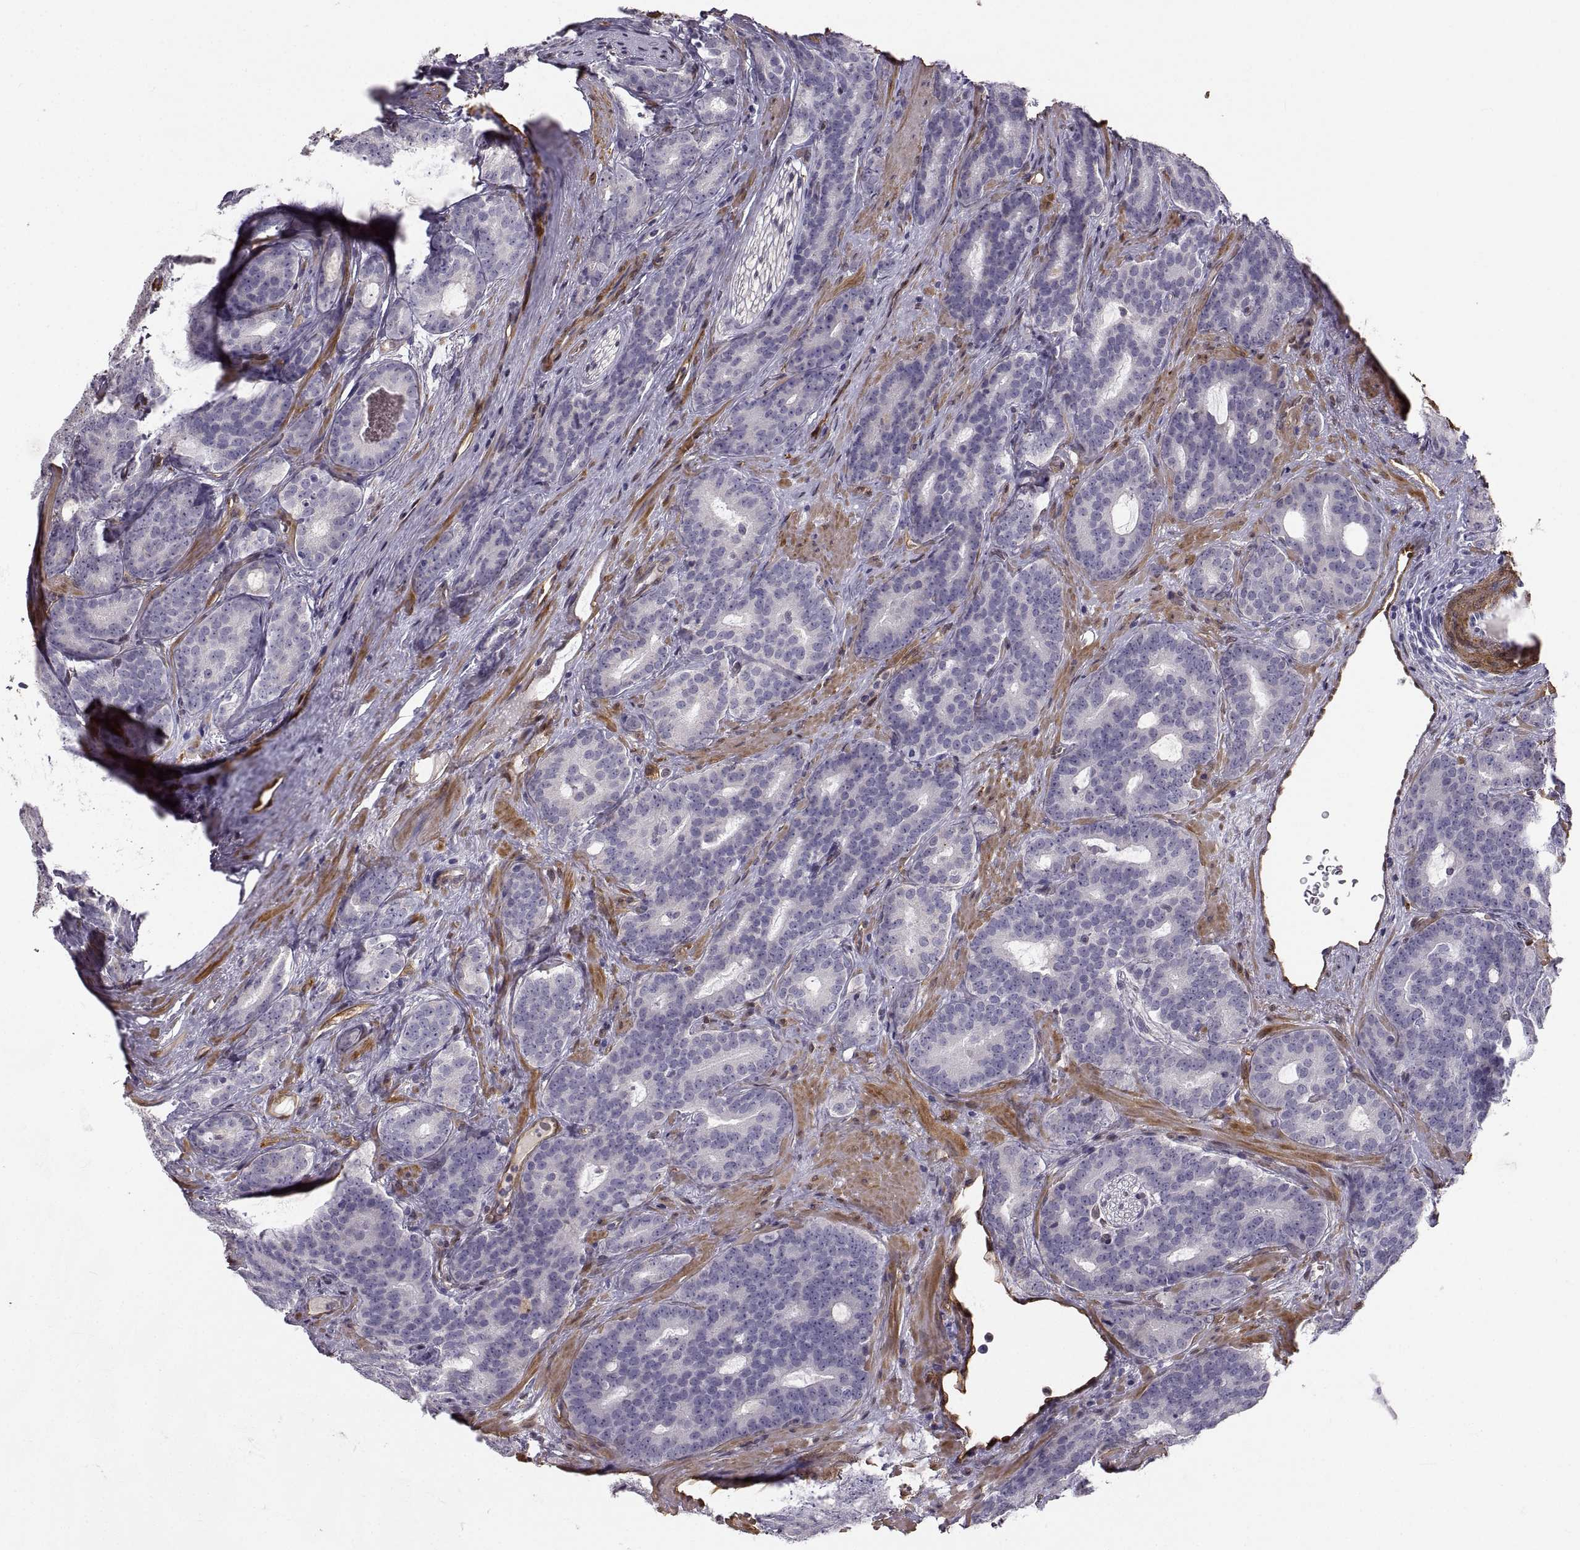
{"staining": {"intensity": "negative", "quantity": "none", "location": "none"}, "tissue": "prostate cancer", "cell_type": "Tumor cells", "image_type": "cancer", "snomed": [{"axis": "morphology", "description": "Adenocarcinoma, NOS"}, {"axis": "topography", "description": "Prostate"}], "caption": "This is an IHC histopathology image of prostate cancer (adenocarcinoma). There is no staining in tumor cells.", "gene": "PGM5", "patient": {"sex": "male", "age": 71}}